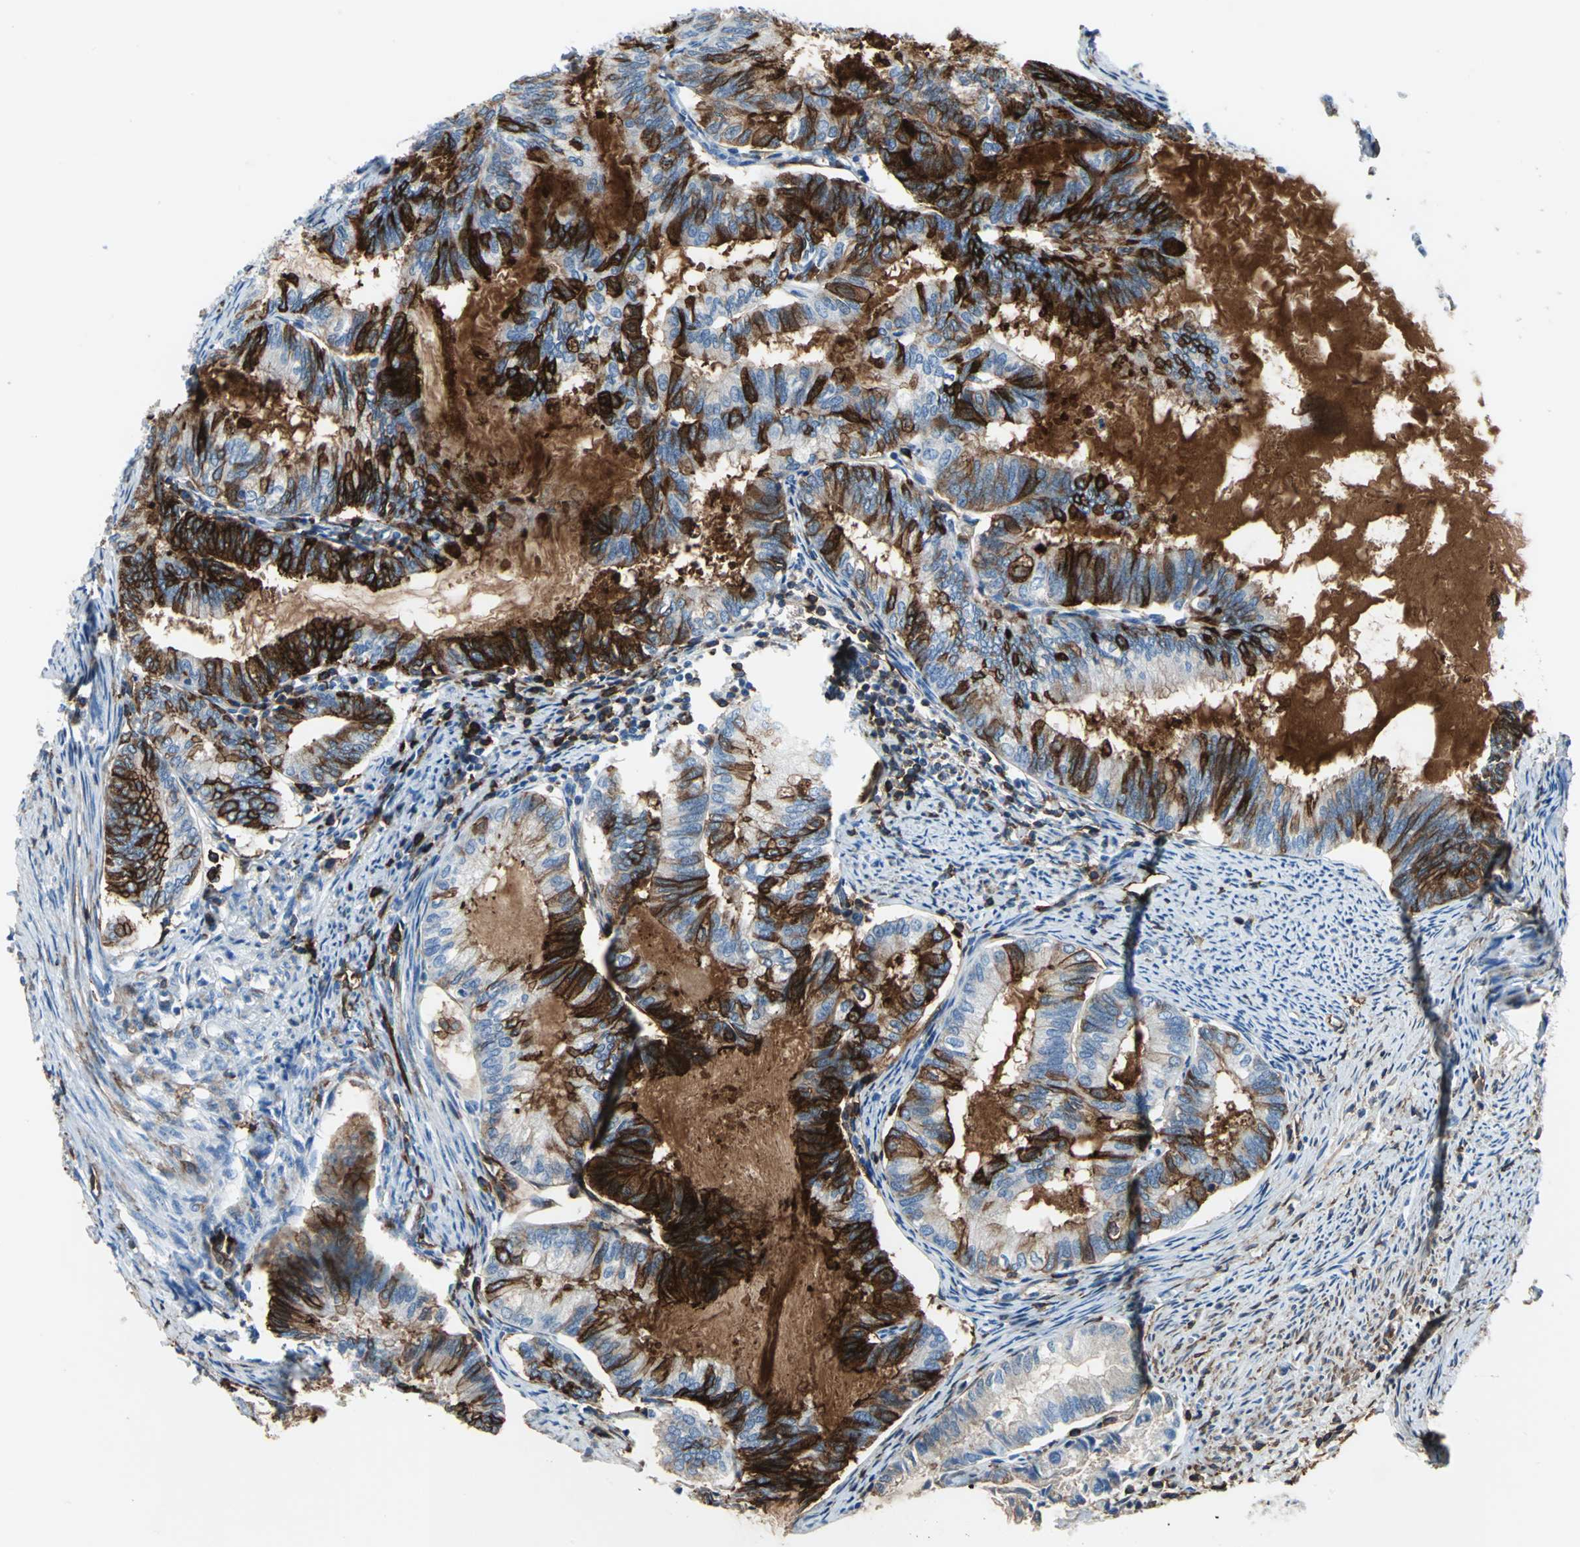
{"staining": {"intensity": "strong", "quantity": "25%-75%", "location": "cytoplasmic/membranous"}, "tissue": "endometrial cancer", "cell_type": "Tumor cells", "image_type": "cancer", "snomed": [{"axis": "morphology", "description": "Adenocarcinoma, NOS"}, {"axis": "topography", "description": "Endometrium"}], "caption": "Immunohistochemistry staining of endometrial cancer, which exhibits high levels of strong cytoplasmic/membranous positivity in approximately 25%-75% of tumor cells indicating strong cytoplasmic/membranous protein staining. The staining was performed using DAB (brown) for protein detection and nuclei were counterstained in hematoxylin (blue).", "gene": "MUC4", "patient": {"sex": "female", "age": 86}}